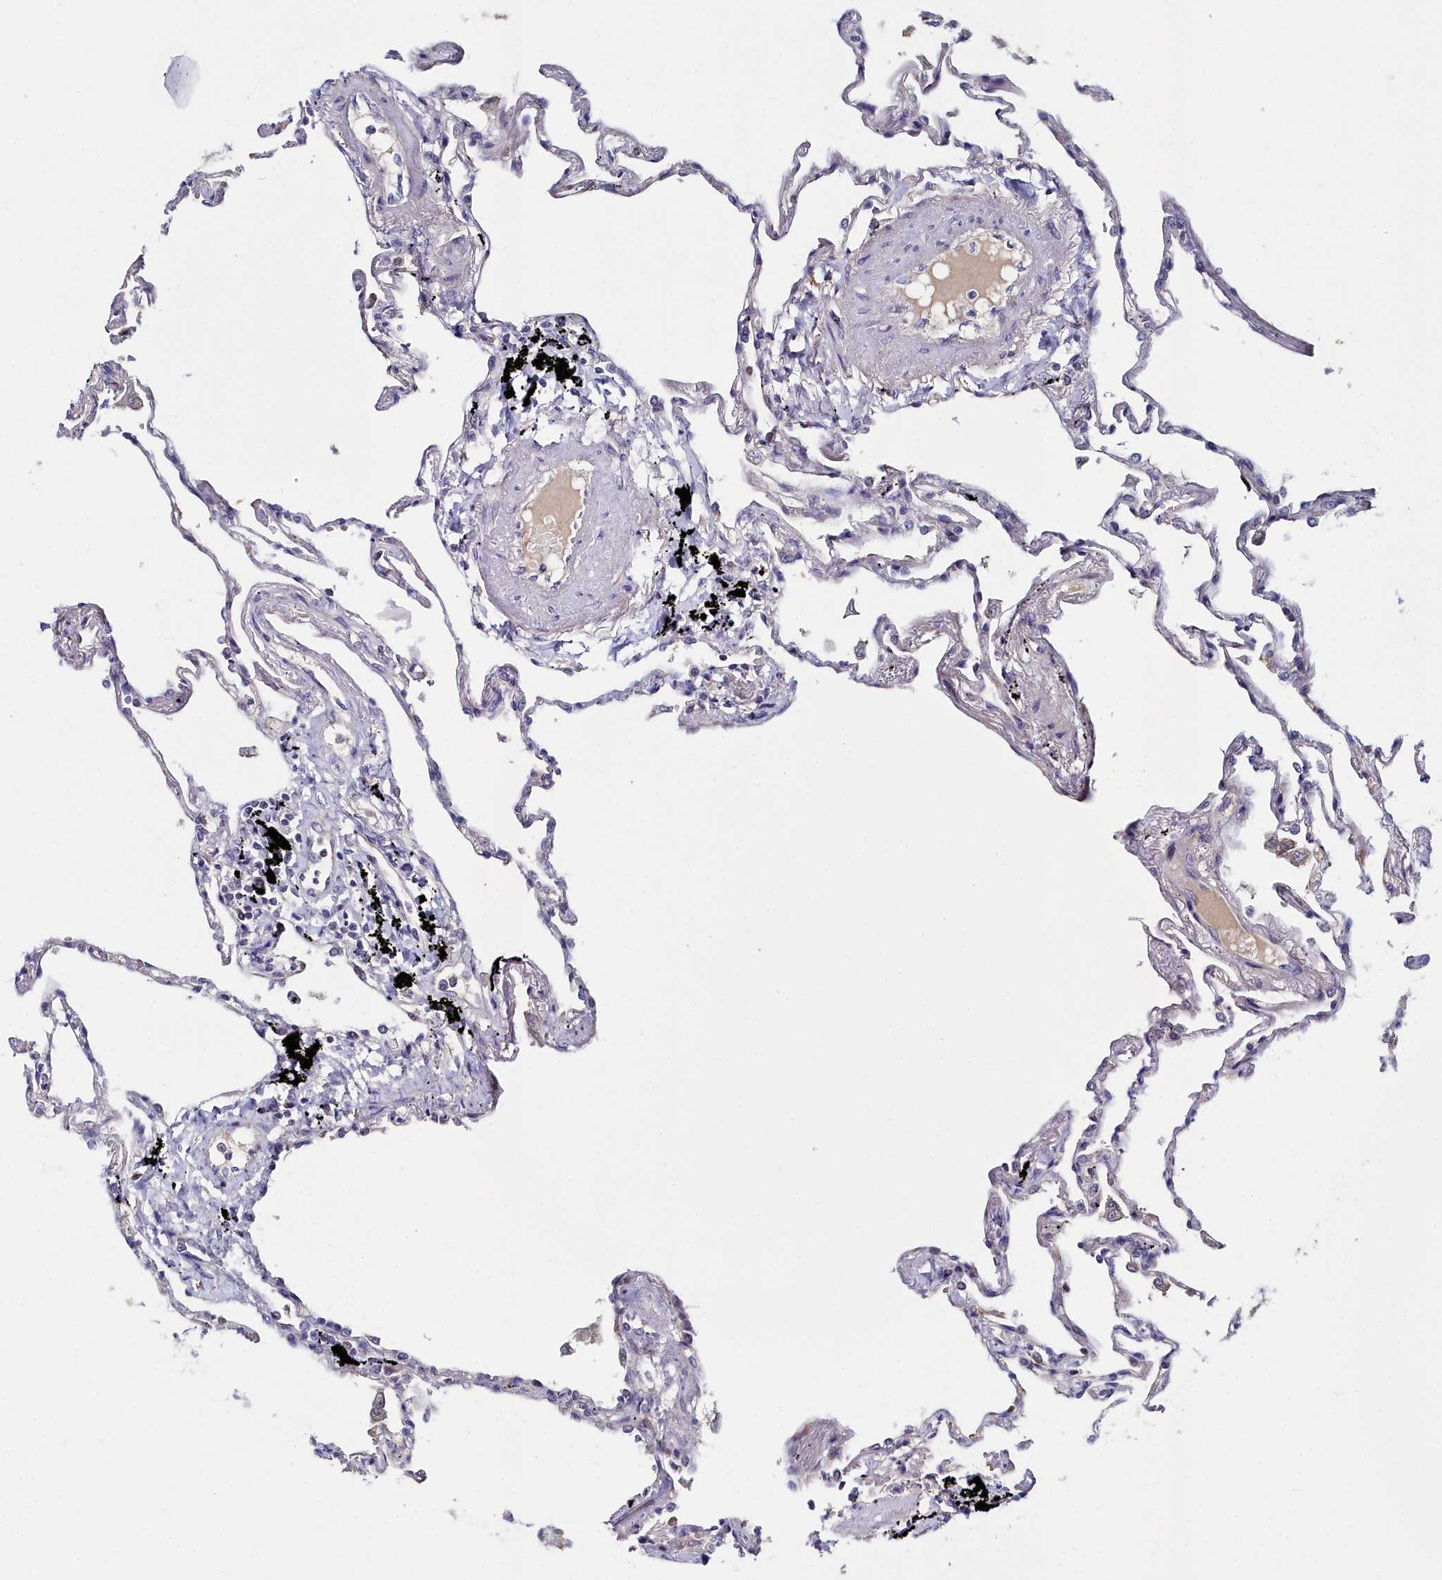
{"staining": {"intensity": "negative", "quantity": "none", "location": "none"}, "tissue": "lung", "cell_type": "Alveolar cells", "image_type": "normal", "snomed": [{"axis": "morphology", "description": "Normal tissue, NOS"}, {"axis": "topography", "description": "Lung"}], "caption": "DAB (3,3'-diaminobenzidine) immunohistochemical staining of normal human lung displays no significant expression in alveolar cells.", "gene": "KCTD18", "patient": {"sex": "female", "age": 67}}